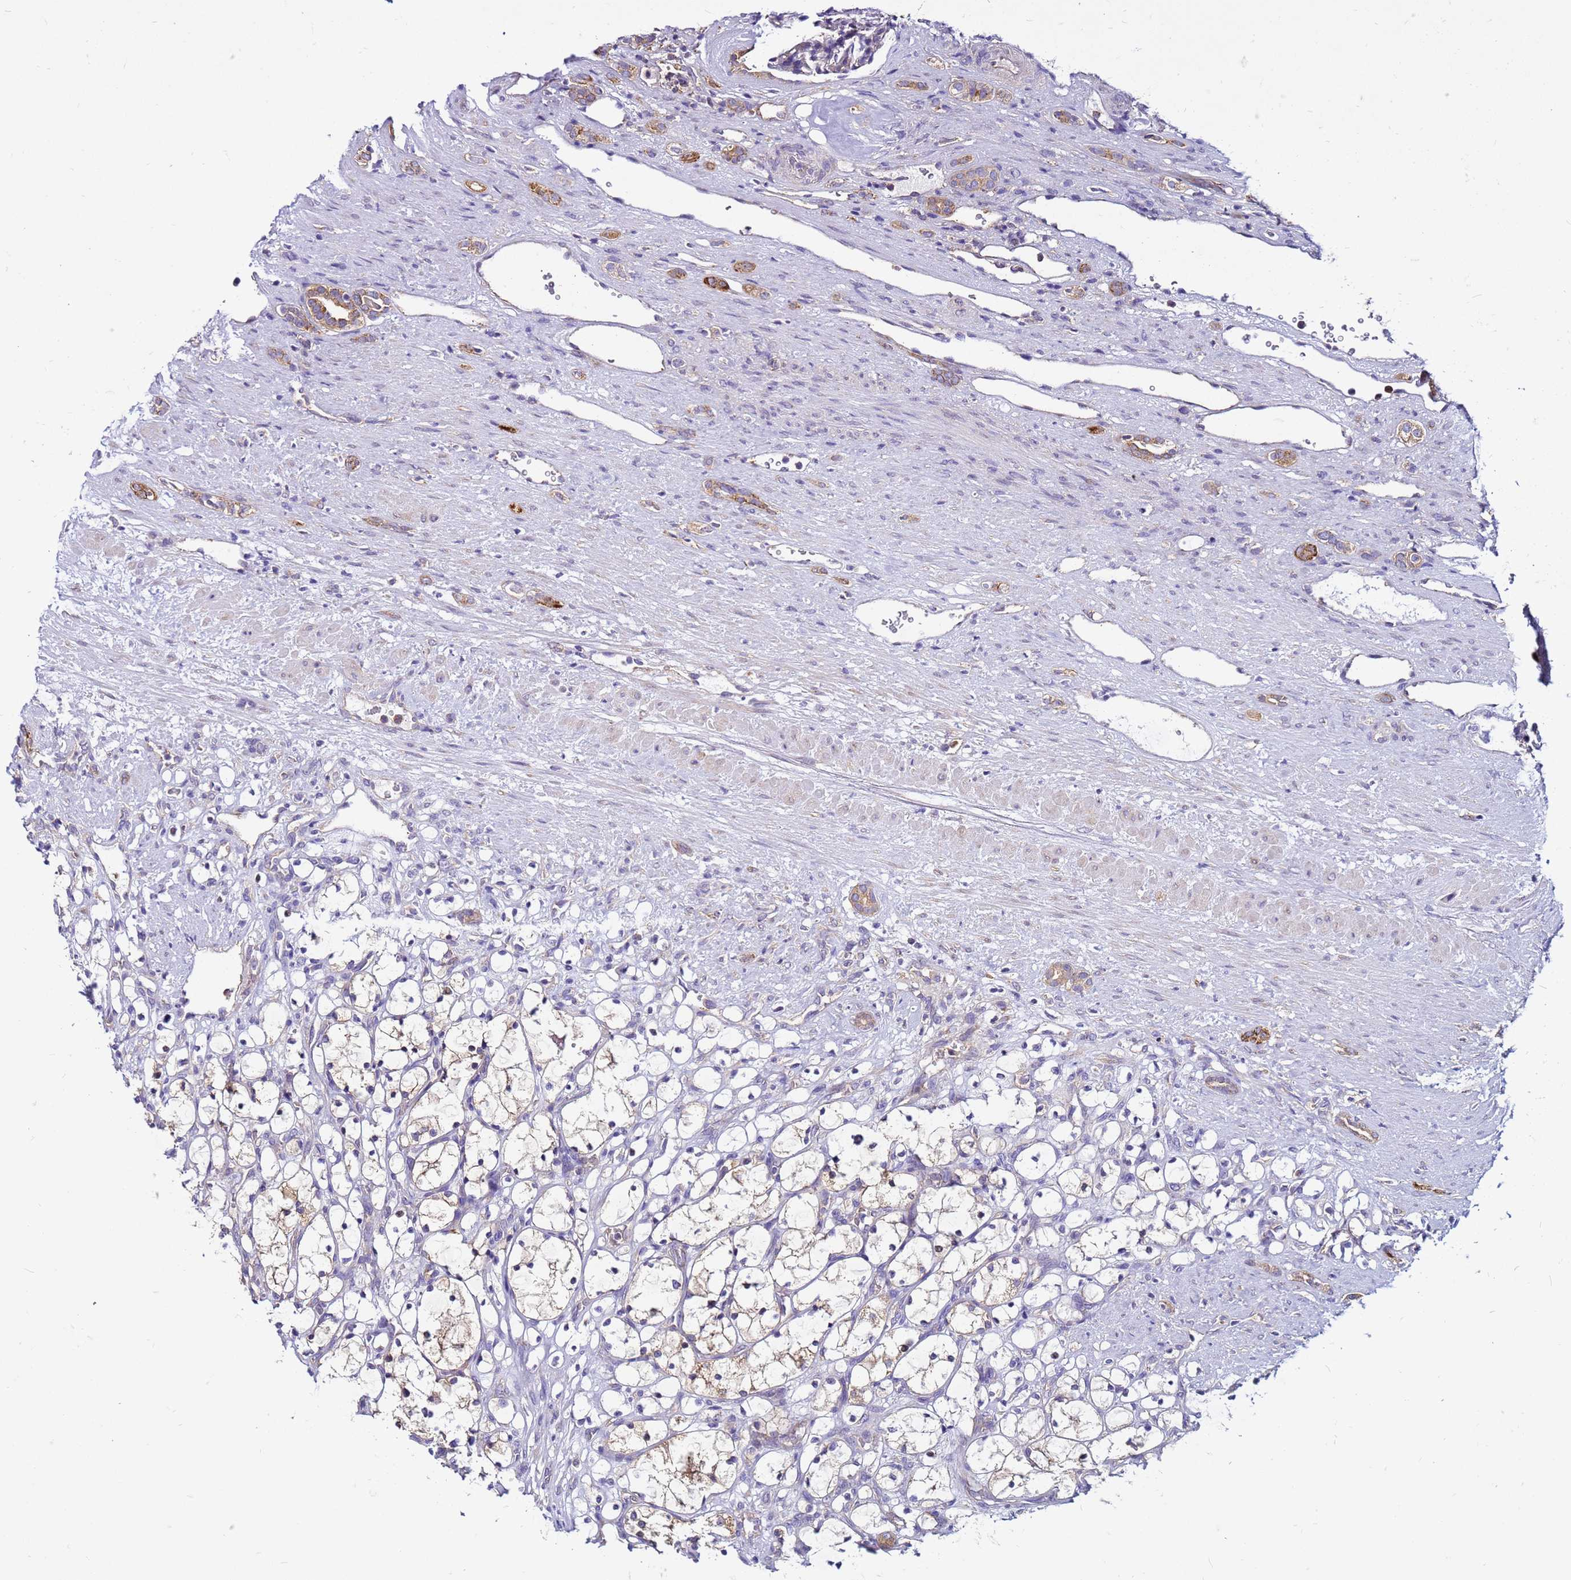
{"staining": {"intensity": "weak", "quantity": "25%-75%", "location": "cytoplasmic/membranous"}, "tissue": "renal cancer", "cell_type": "Tumor cells", "image_type": "cancer", "snomed": [{"axis": "morphology", "description": "Adenocarcinoma, NOS"}, {"axis": "topography", "description": "Kidney"}], "caption": "Renal cancer stained with a protein marker demonstrates weak staining in tumor cells.", "gene": "PKD1", "patient": {"sex": "female", "age": 69}}